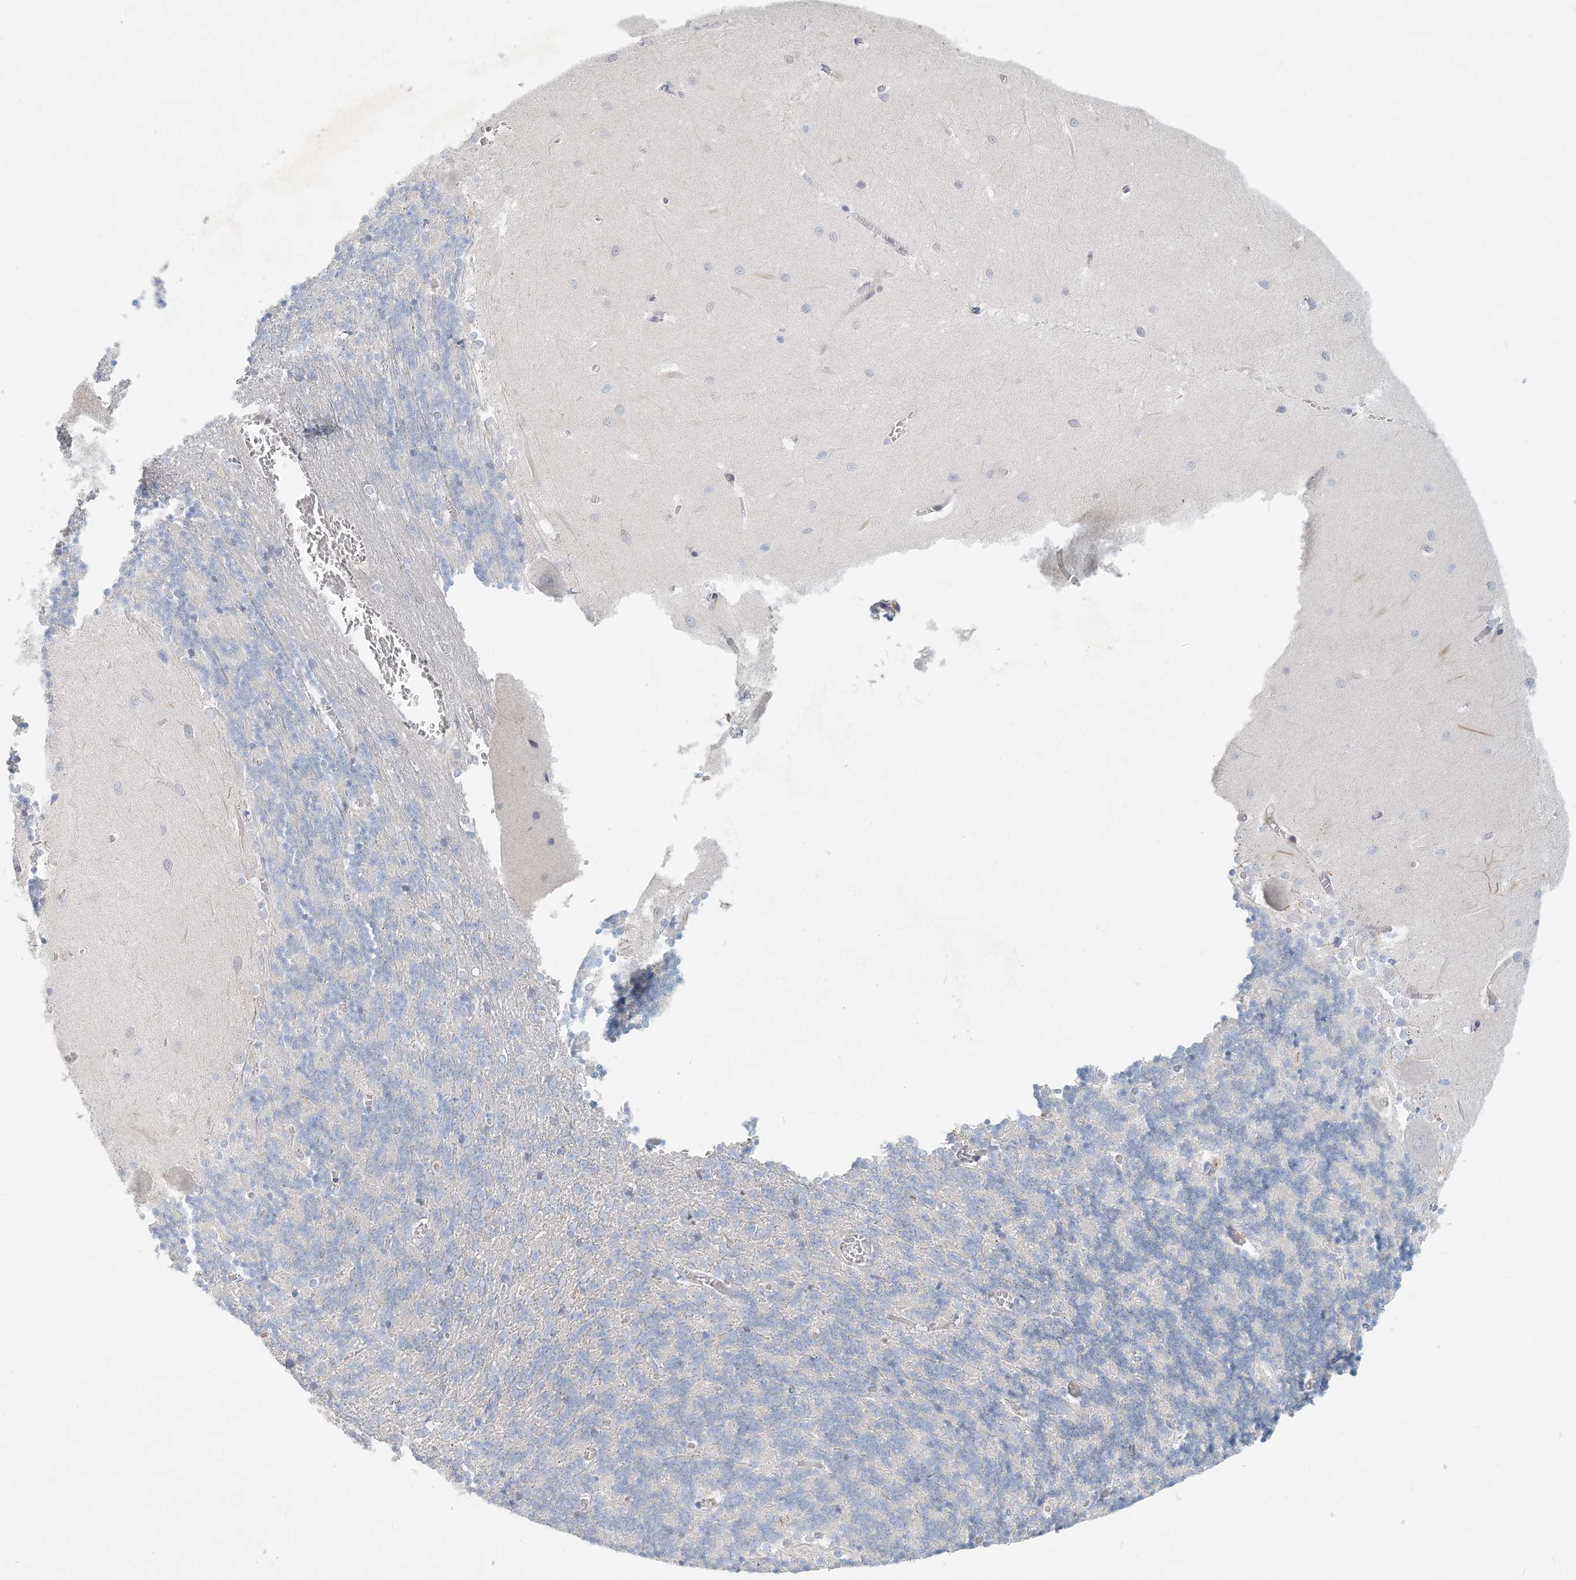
{"staining": {"intensity": "negative", "quantity": "none", "location": "none"}, "tissue": "cerebellum", "cell_type": "Cells in granular layer", "image_type": "normal", "snomed": [{"axis": "morphology", "description": "Normal tissue, NOS"}, {"axis": "topography", "description": "Cerebellum"}], "caption": "IHC micrograph of benign cerebellum: human cerebellum stained with DAB (3,3'-diaminobenzidine) reveals no significant protein positivity in cells in granular layer. (DAB IHC with hematoxylin counter stain).", "gene": "ZNF385D", "patient": {"sex": "male", "age": 57}}